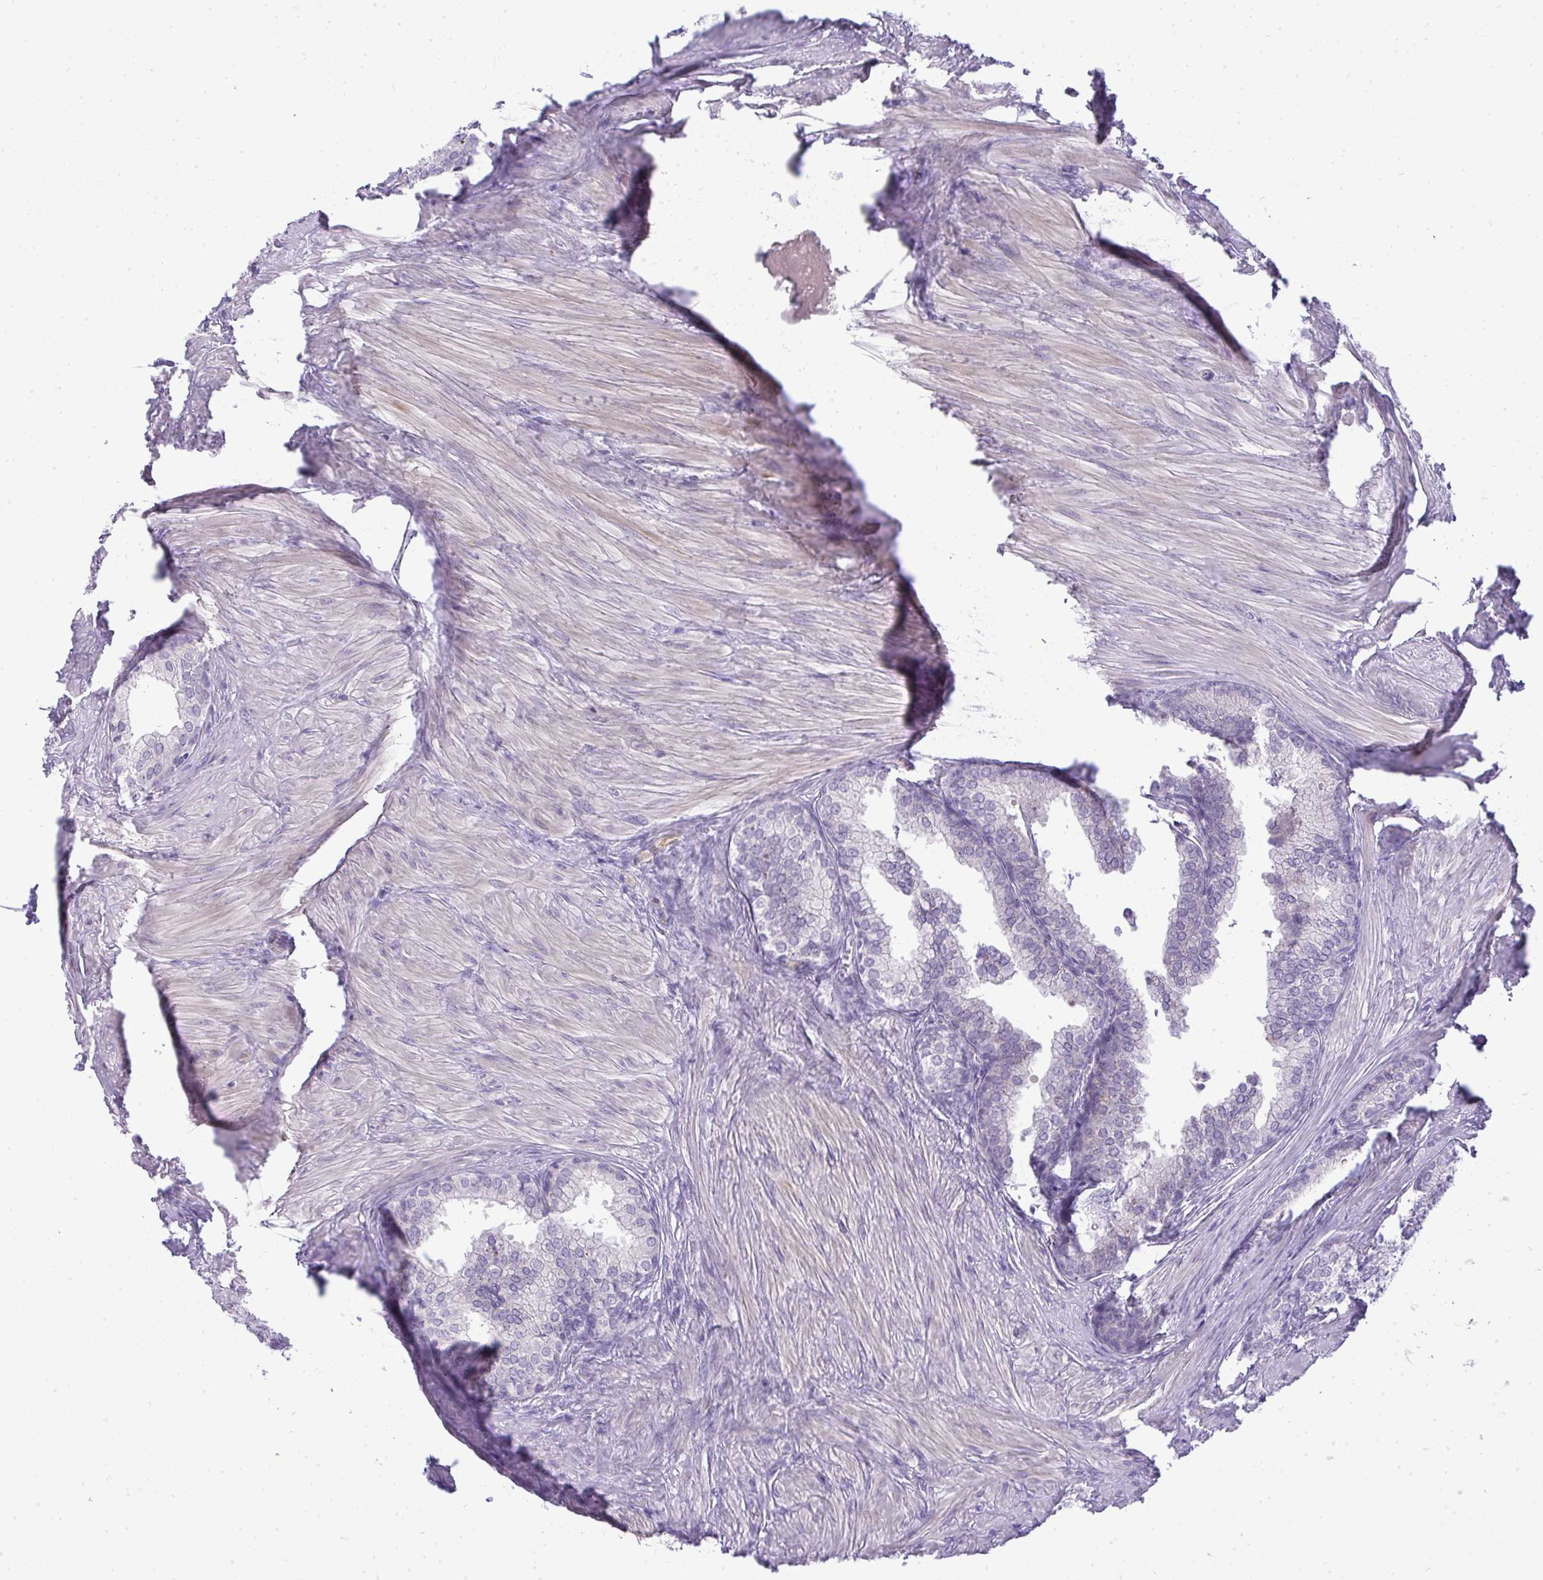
{"staining": {"intensity": "negative", "quantity": "none", "location": "none"}, "tissue": "prostate", "cell_type": "Glandular cells", "image_type": "normal", "snomed": [{"axis": "morphology", "description": "Normal tissue, NOS"}, {"axis": "topography", "description": "Prostate"}, {"axis": "topography", "description": "Peripheral nerve tissue"}], "caption": "Immunohistochemistry (IHC) micrograph of unremarkable prostate: human prostate stained with DAB displays no significant protein positivity in glandular cells. The staining is performed using DAB (3,3'-diaminobenzidine) brown chromogen with nuclei counter-stained in using hematoxylin.", "gene": "UBE2S", "patient": {"sex": "male", "age": 55}}